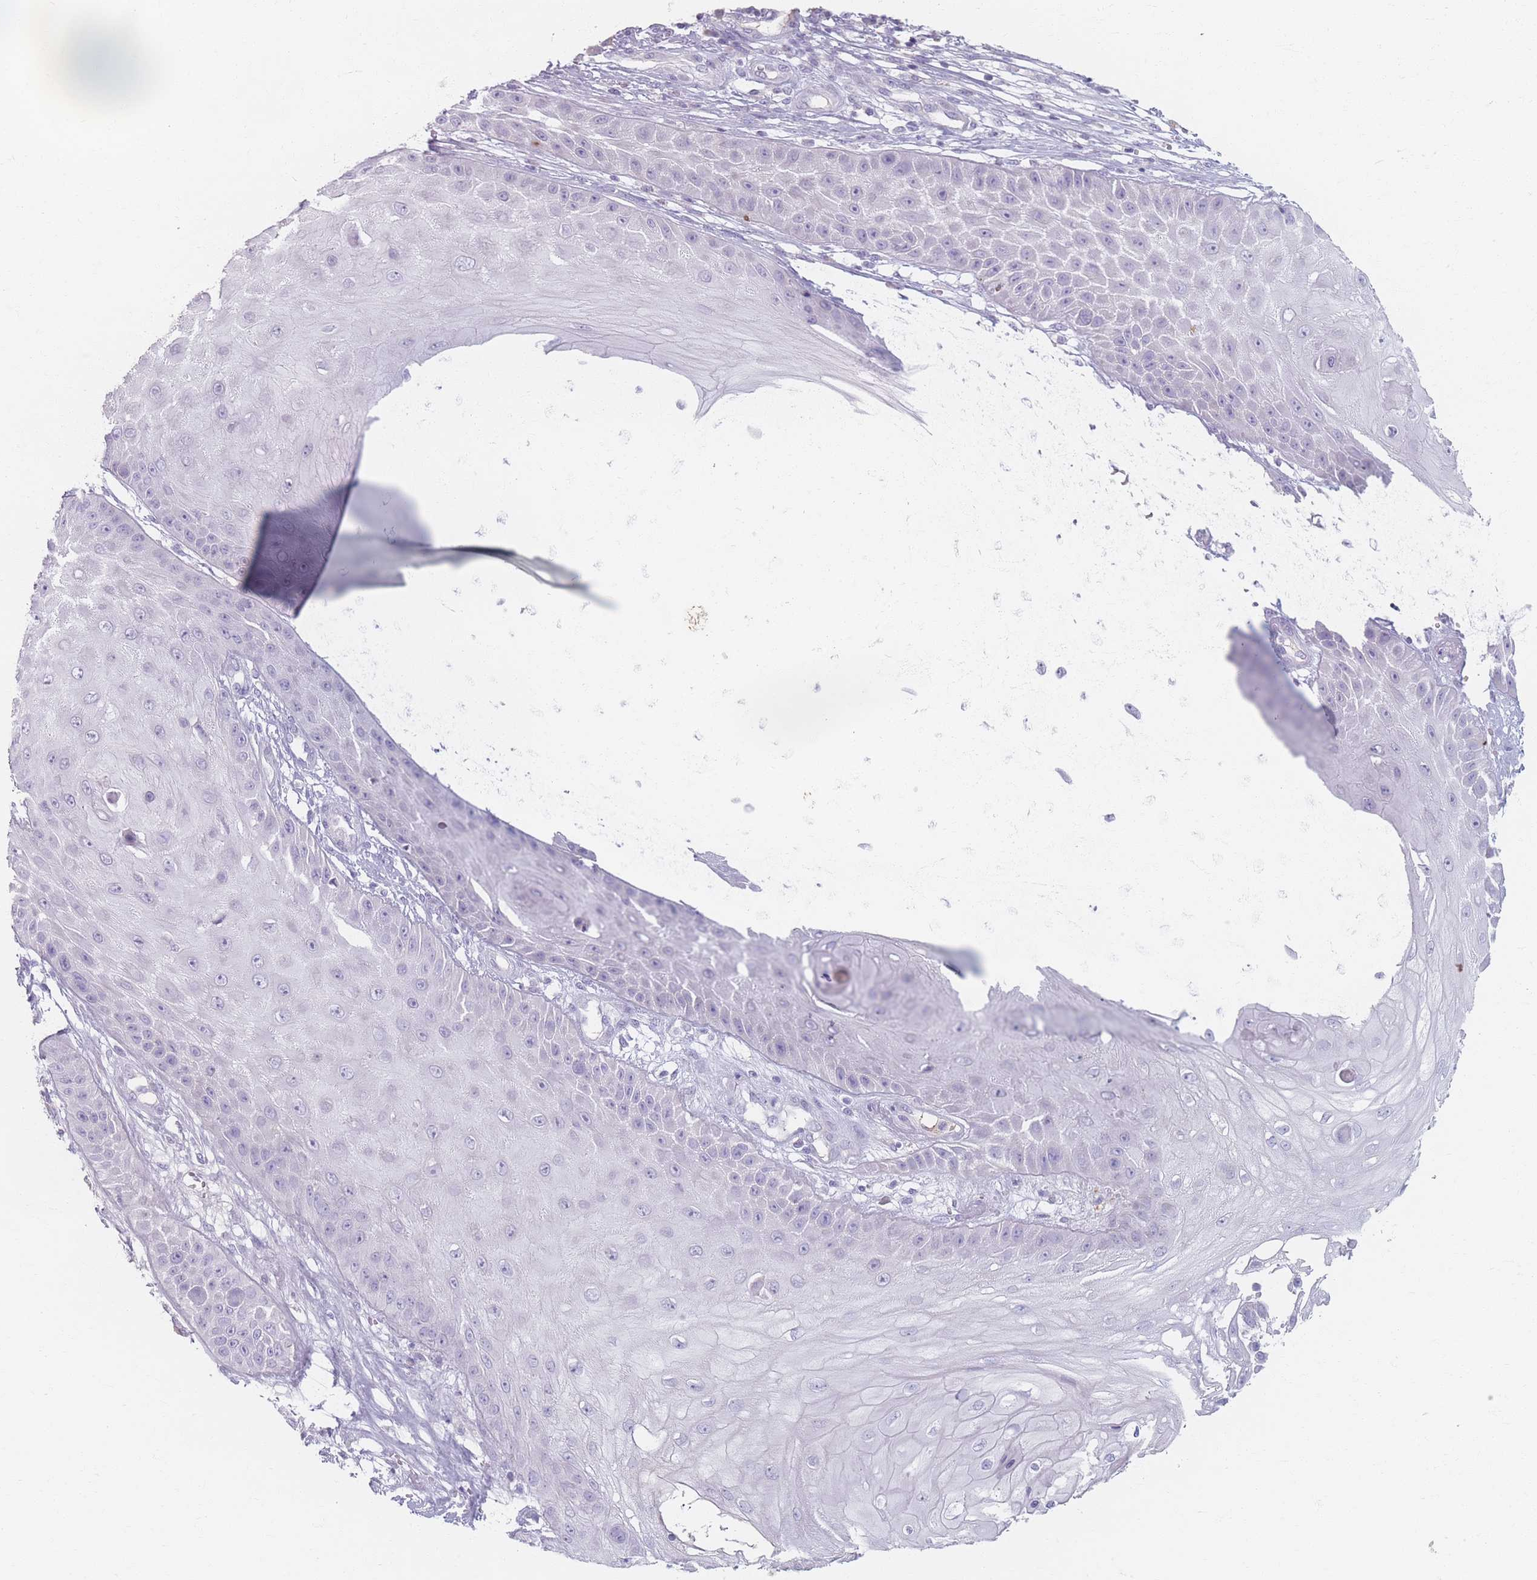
{"staining": {"intensity": "negative", "quantity": "none", "location": "none"}, "tissue": "skin cancer", "cell_type": "Tumor cells", "image_type": "cancer", "snomed": [{"axis": "morphology", "description": "Squamous cell carcinoma, NOS"}, {"axis": "topography", "description": "Skin"}], "caption": "The image reveals no staining of tumor cells in squamous cell carcinoma (skin).", "gene": "PIGM", "patient": {"sex": "male", "age": 70}}